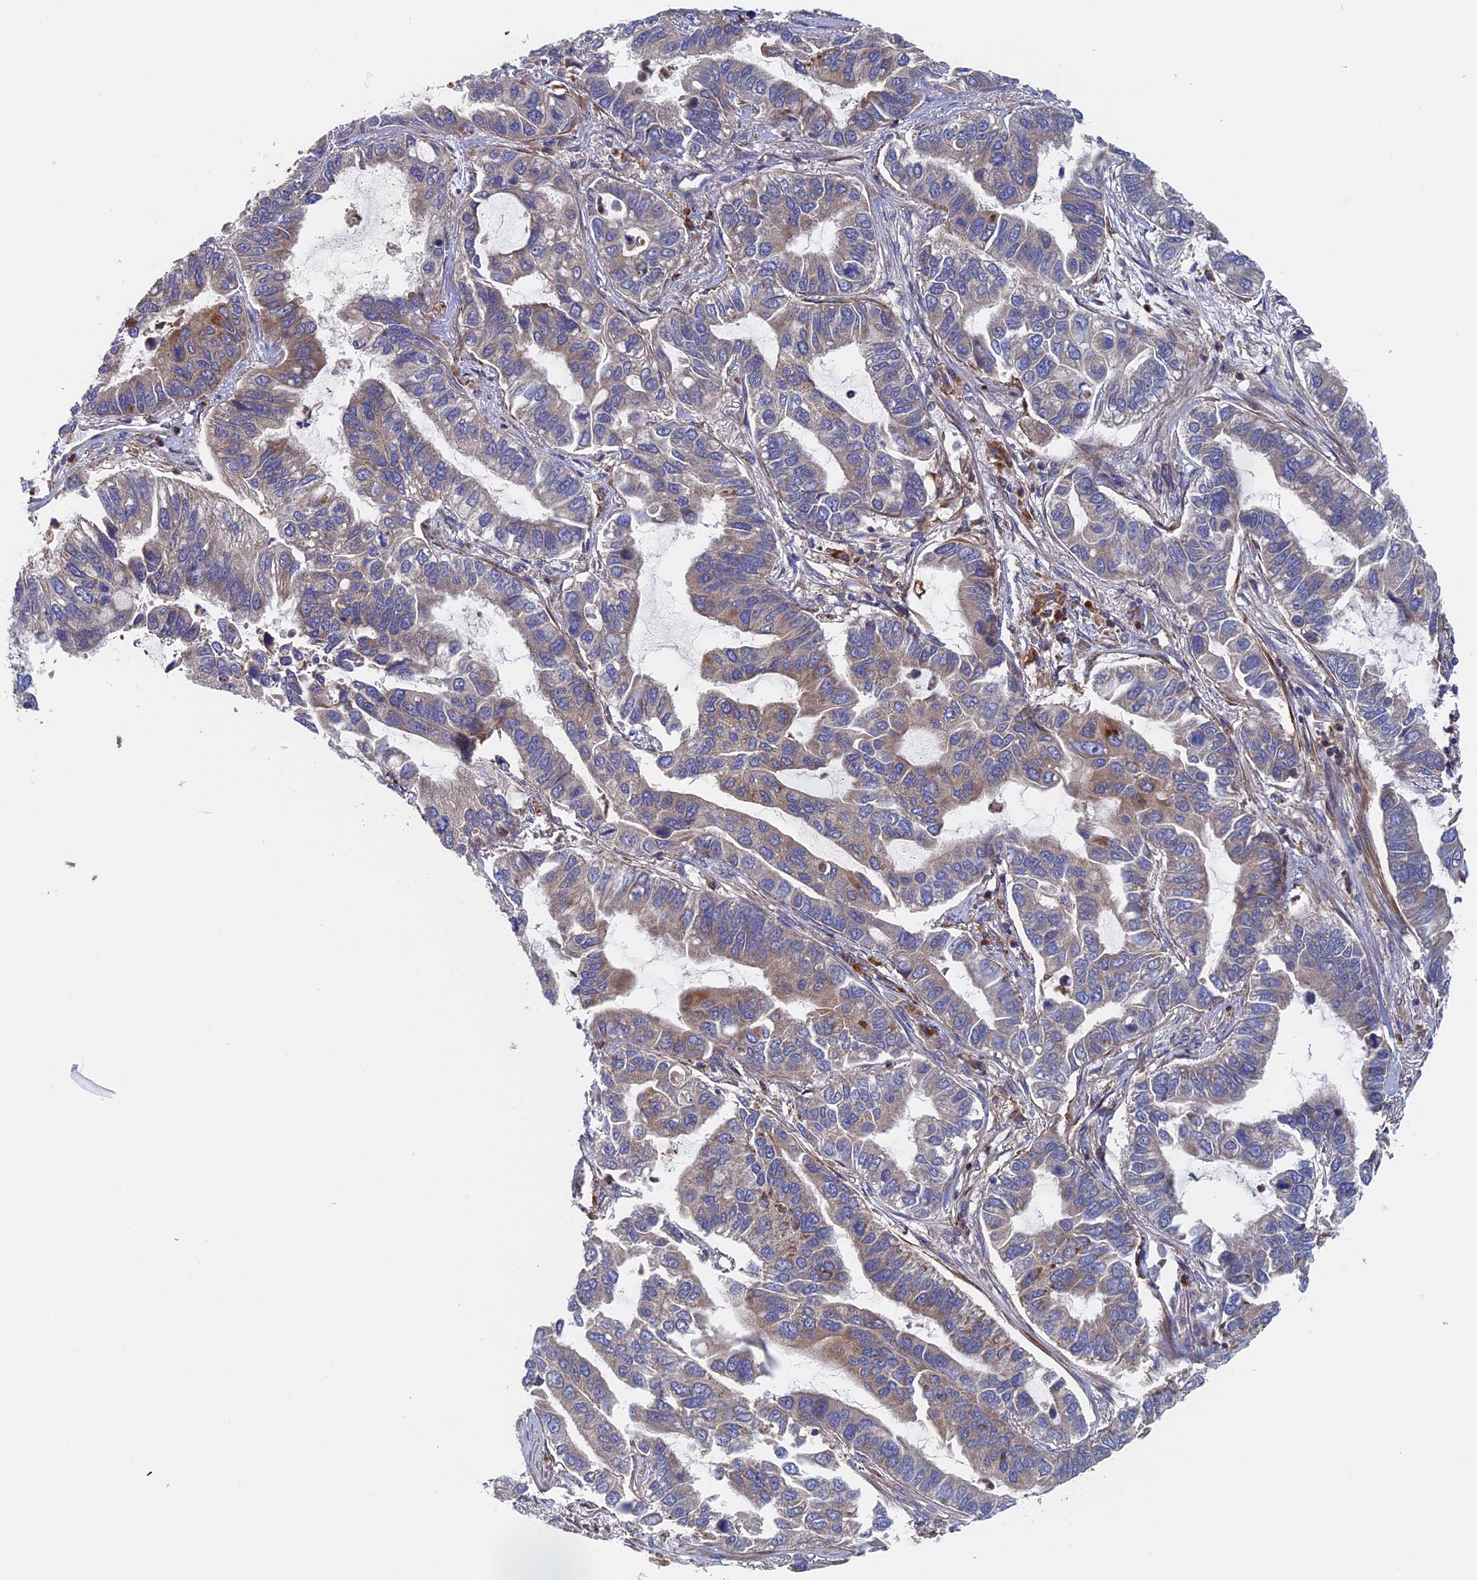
{"staining": {"intensity": "moderate", "quantity": "<25%", "location": "cytoplasmic/membranous"}, "tissue": "lung cancer", "cell_type": "Tumor cells", "image_type": "cancer", "snomed": [{"axis": "morphology", "description": "Adenocarcinoma, NOS"}, {"axis": "topography", "description": "Lung"}], "caption": "IHC histopathology image of lung adenocarcinoma stained for a protein (brown), which reveals low levels of moderate cytoplasmic/membranous expression in about <25% of tumor cells.", "gene": "DNAJC3", "patient": {"sex": "male", "age": 64}}